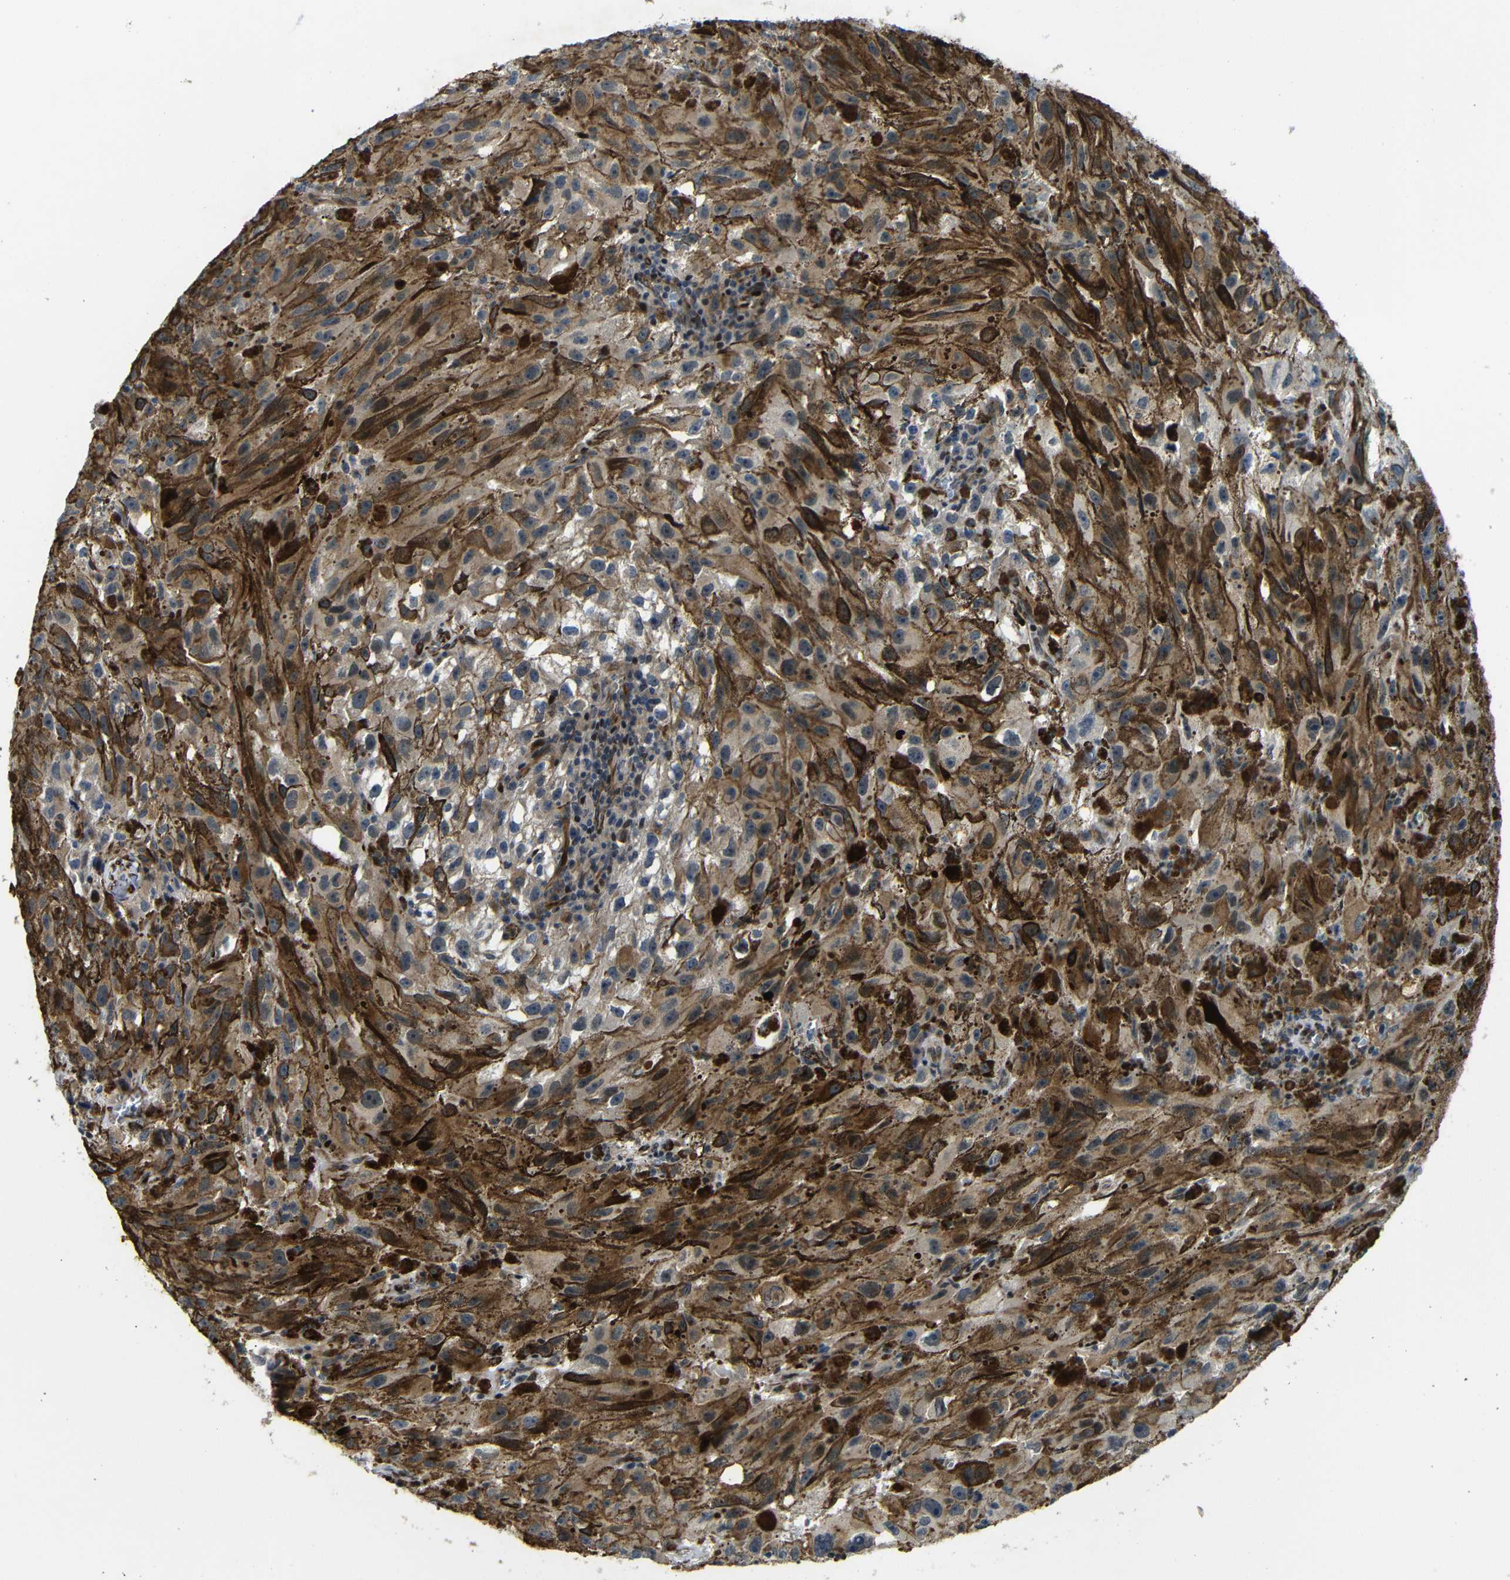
{"staining": {"intensity": "strong", "quantity": ">75%", "location": "cytoplasmic/membranous"}, "tissue": "melanoma", "cell_type": "Tumor cells", "image_type": "cancer", "snomed": [{"axis": "morphology", "description": "Malignant melanoma, NOS"}, {"axis": "topography", "description": "Skin"}], "caption": "Malignant melanoma was stained to show a protein in brown. There is high levels of strong cytoplasmic/membranous positivity in about >75% of tumor cells.", "gene": "PARP14", "patient": {"sex": "female", "age": 104}}